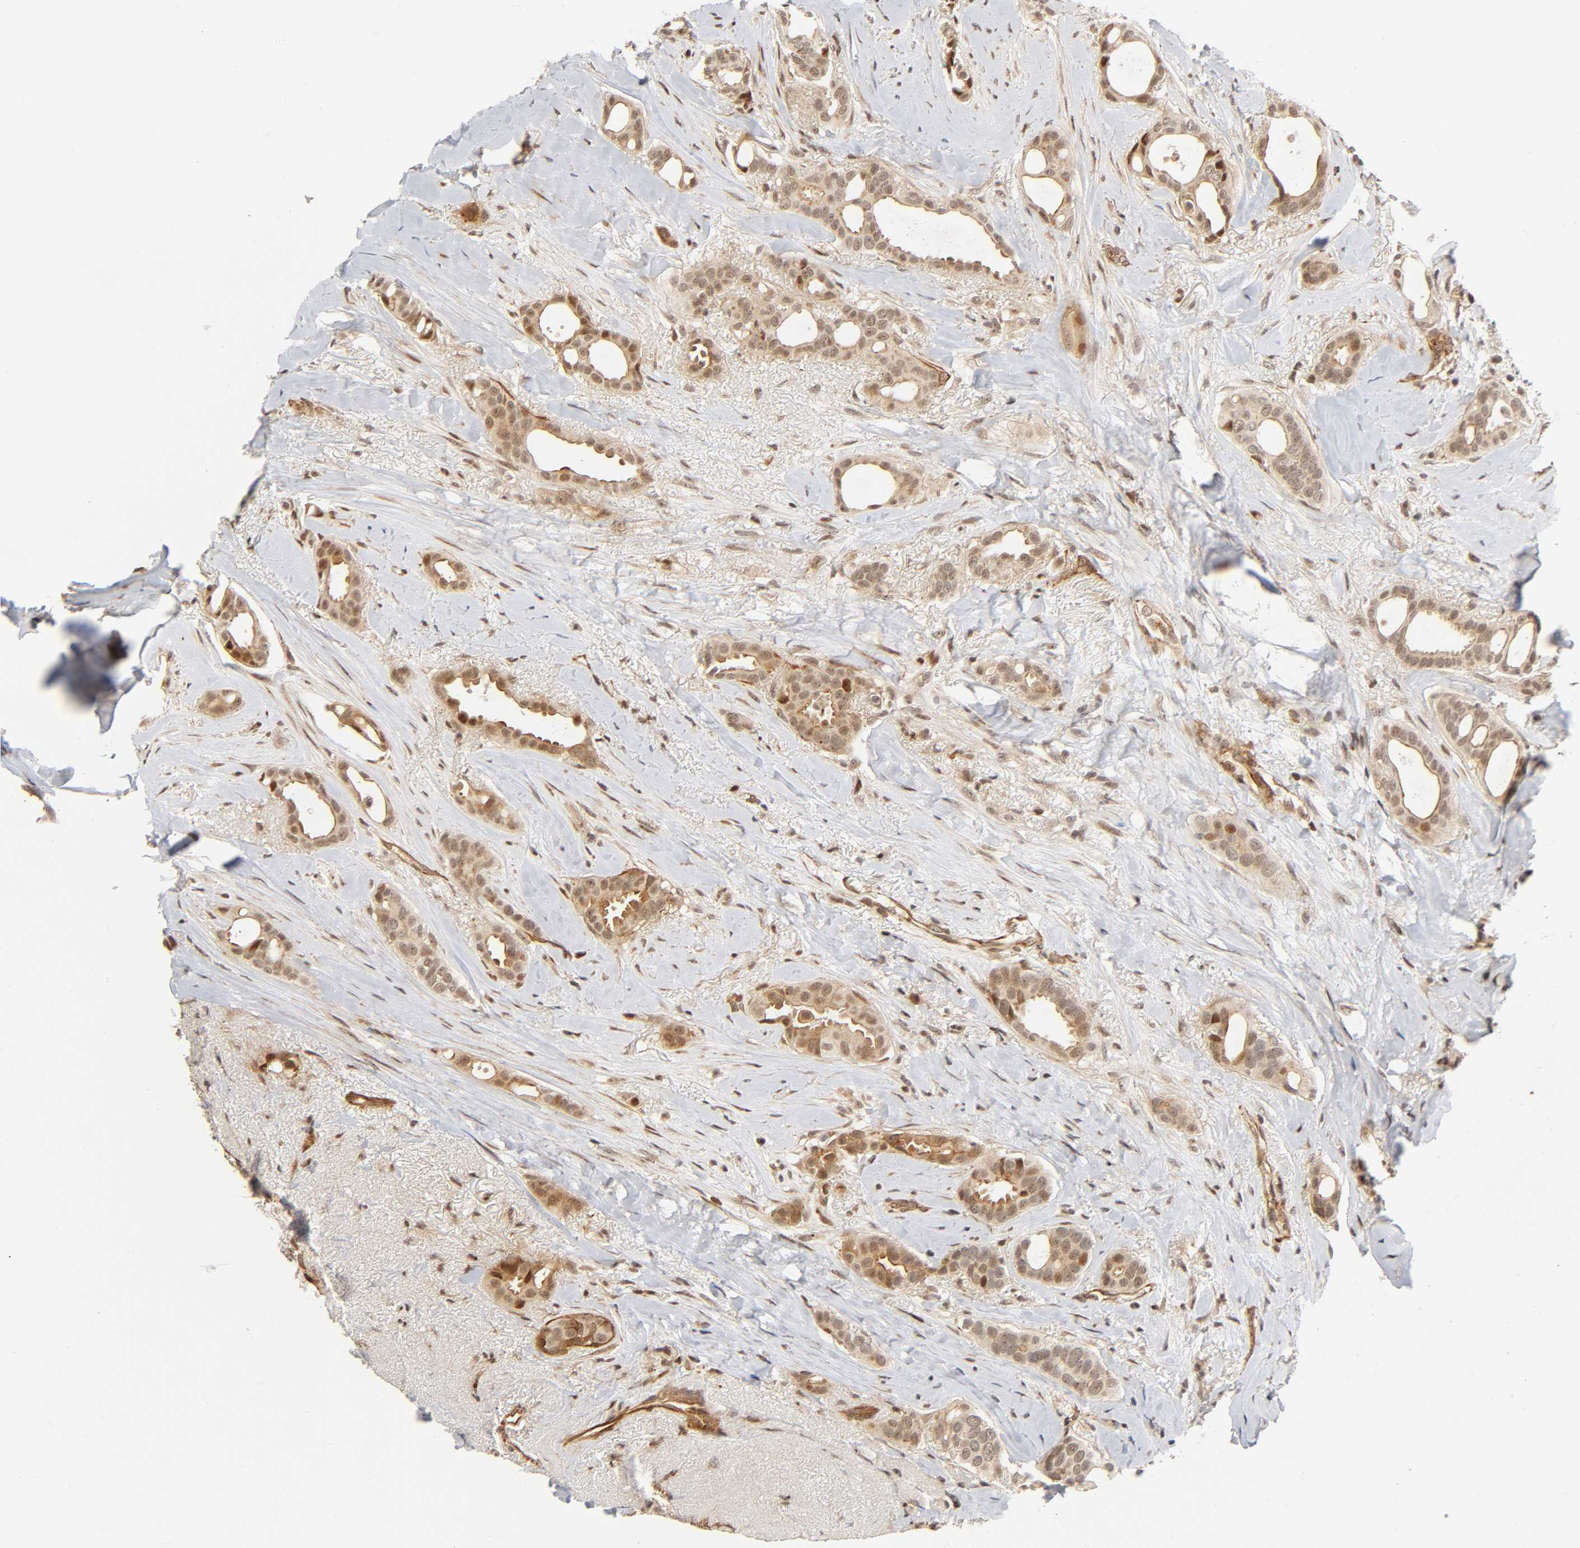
{"staining": {"intensity": "weak", "quantity": ">75%", "location": "cytoplasmic/membranous,nuclear"}, "tissue": "breast cancer", "cell_type": "Tumor cells", "image_type": "cancer", "snomed": [{"axis": "morphology", "description": "Duct carcinoma"}, {"axis": "topography", "description": "Breast"}], "caption": "Immunohistochemistry micrograph of neoplastic tissue: breast cancer stained using IHC displays low levels of weak protein expression localized specifically in the cytoplasmic/membranous and nuclear of tumor cells, appearing as a cytoplasmic/membranous and nuclear brown color.", "gene": "IQCJ-SCHIP1", "patient": {"sex": "female", "age": 54}}